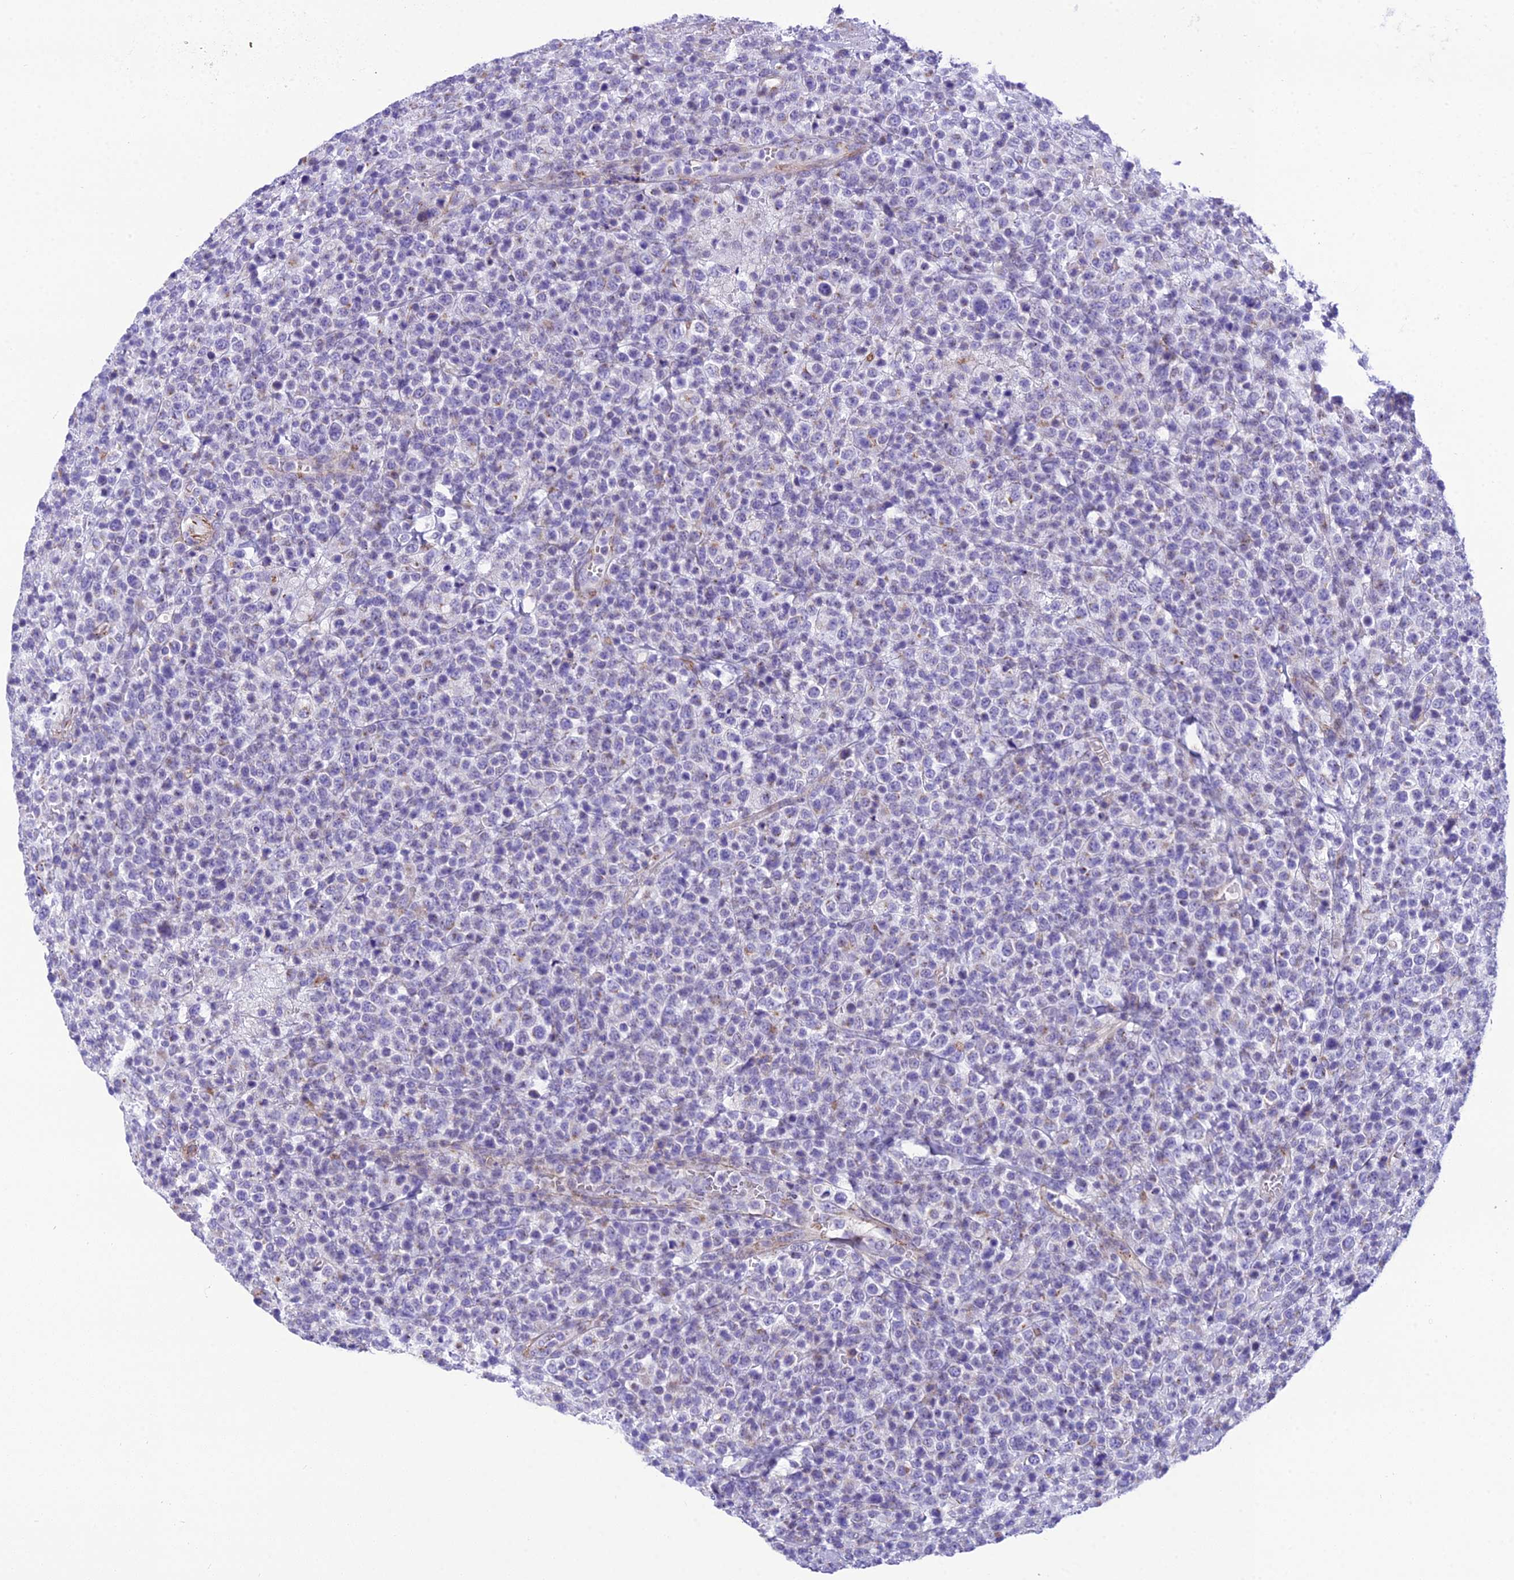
{"staining": {"intensity": "negative", "quantity": "none", "location": "none"}, "tissue": "lymphoma", "cell_type": "Tumor cells", "image_type": "cancer", "snomed": [{"axis": "morphology", "description": "Malignant lymphoma, non-Hodgkin's type, High grade"}, {"axis": "topography", "description": "Colon"}], "caption": "DAB immunohistochemical staining of human malignant lymphoma, non-Hodgkin's type (high-grade) demonstrates no significant staining in tumor cells.", "gene": "GFRA1", "patient": {"sex": "female", "age": 53}}